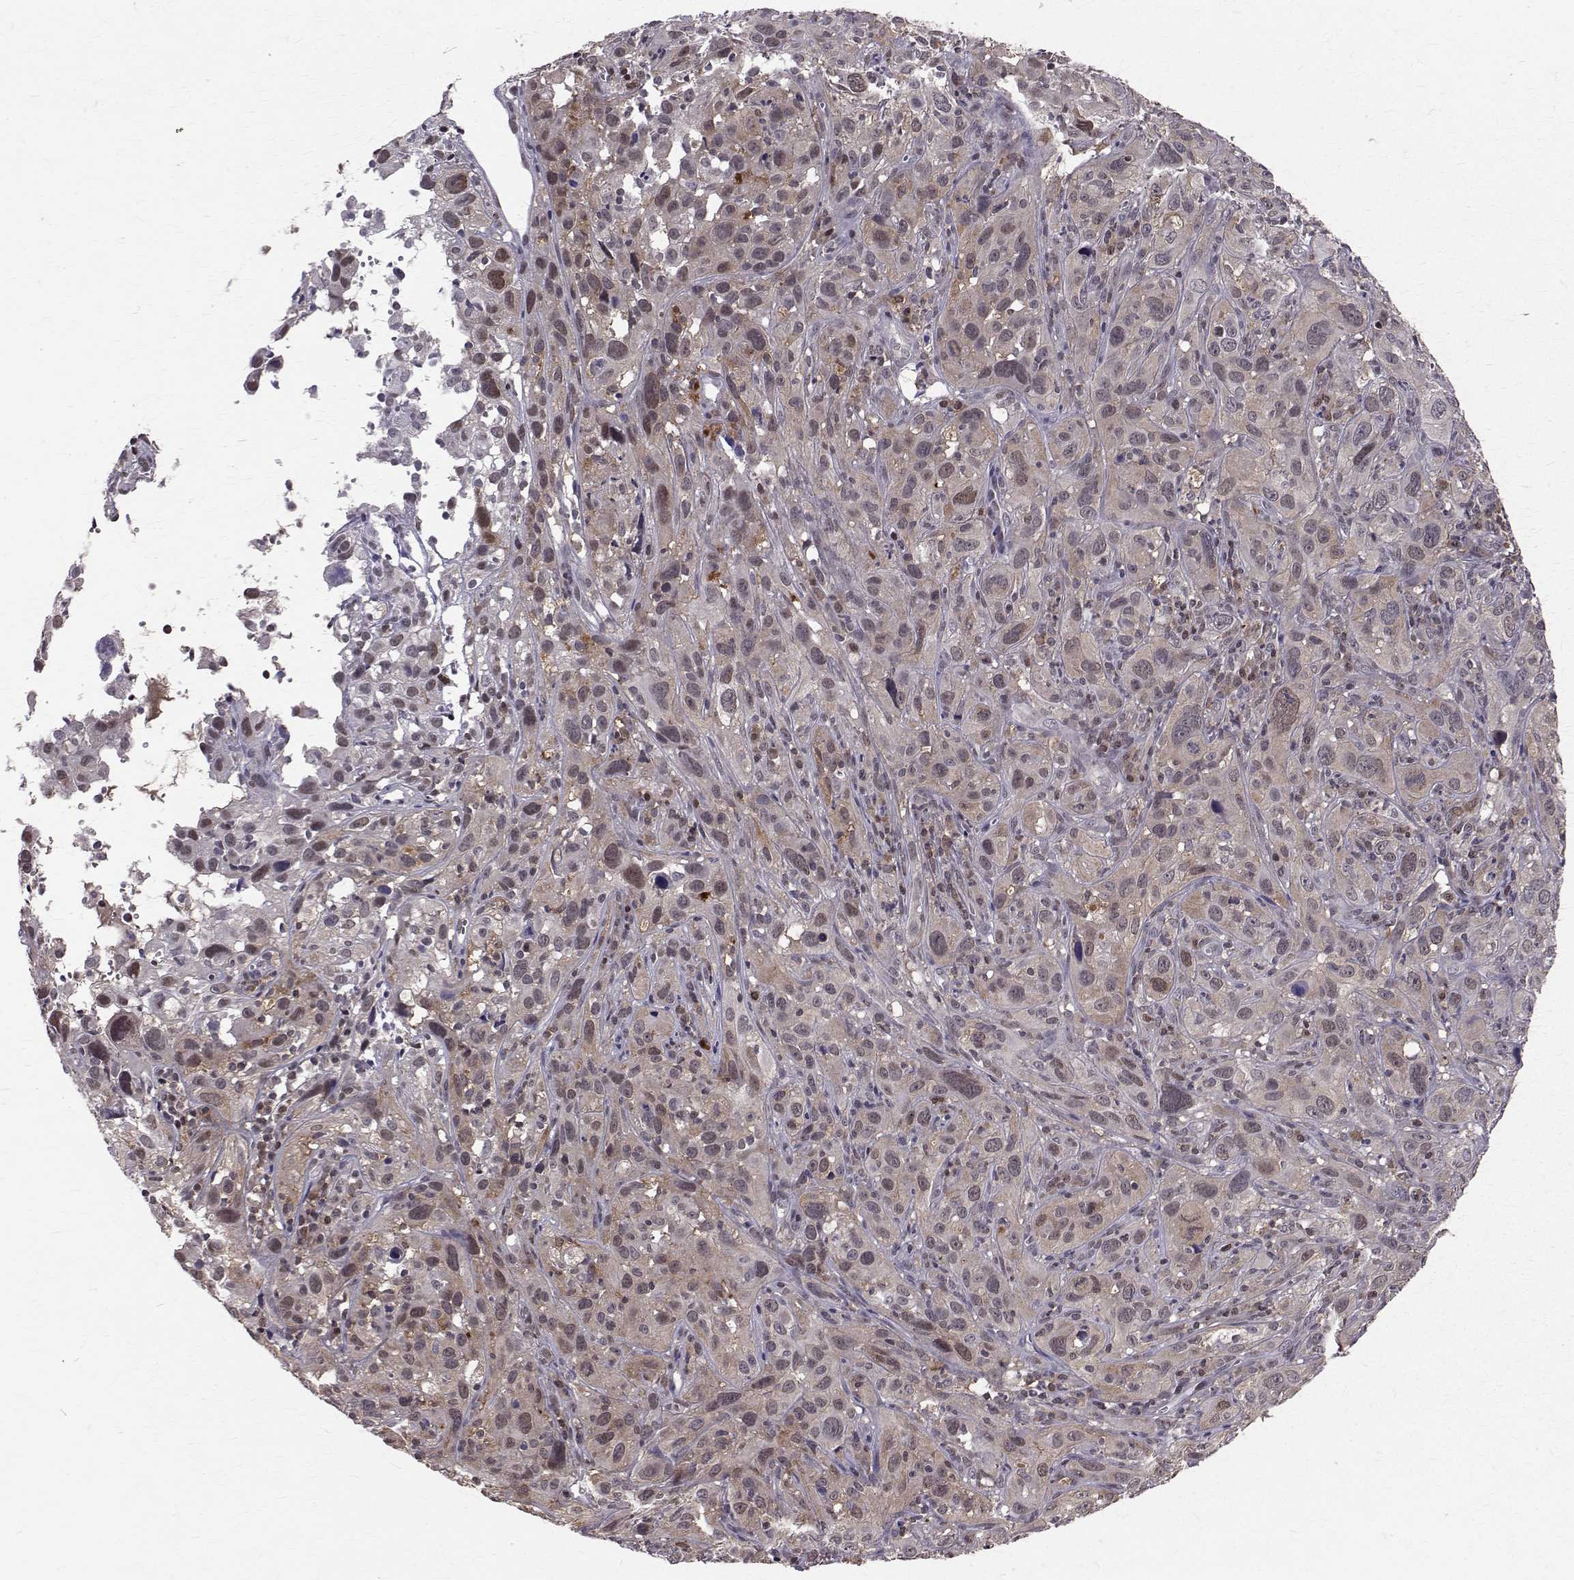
{"staining": {"intensity": "weak", "quantity": "25%-75%", "location": "nuclear"}, "tissue": "cervical cancer", "cell_type": "Tumor cells", "image_type": "cancer", "snomed": [{"axis": "morphology", "description": "Squamous cell carcinoma, NOS"}, {"axis": "topography", "description": "Cervix"}], "caption": "Human squamous cell carcinoma (cervical) stained with a brown dye demonstrates weak nuclear positive positivity in about 25%-75% of tumor cells.", "gene": "NIF3L1", "patient": {"sex": "female", "age": 37}}